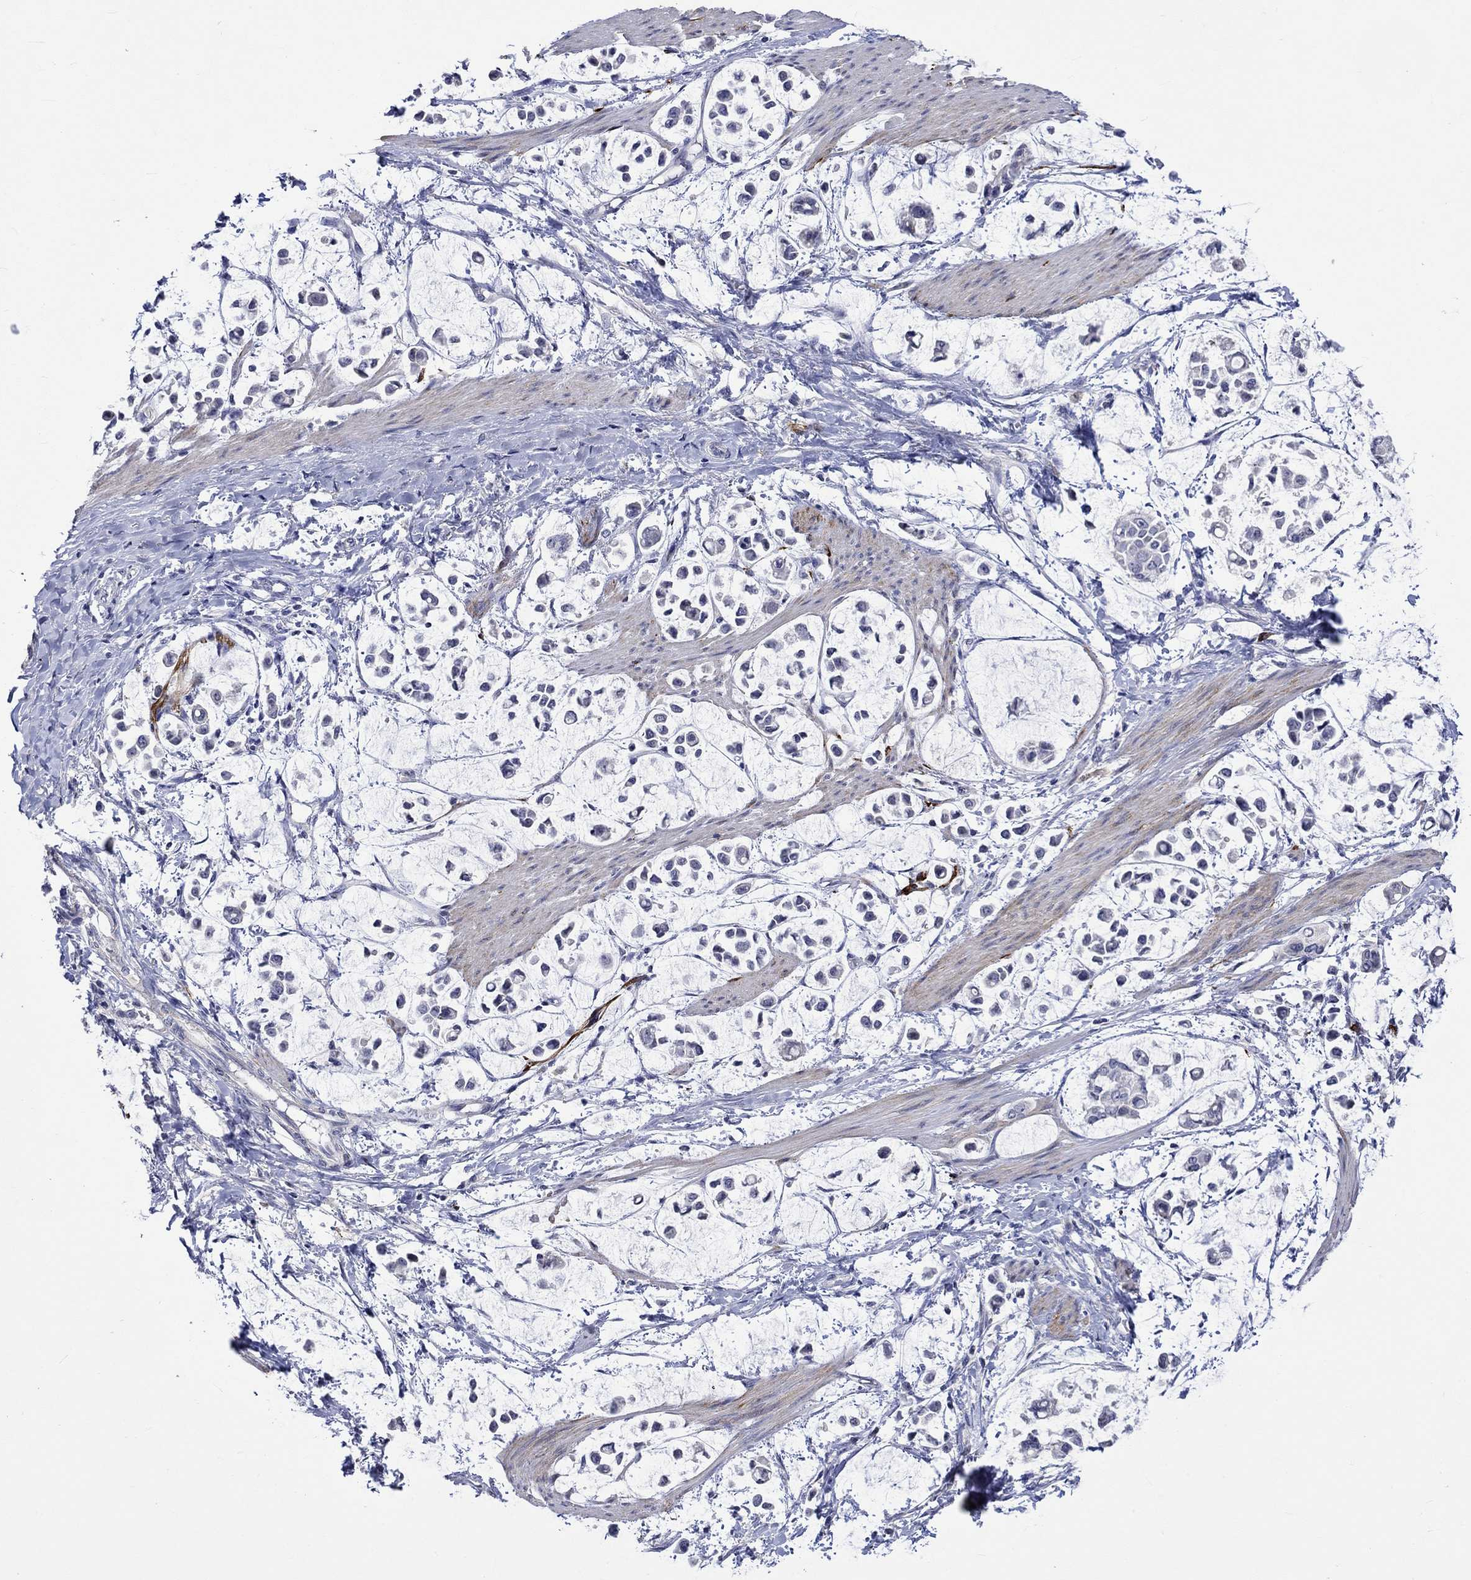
{"staining": {"intensity": "negative", "quantity": "none", "location": "none"}, "tissue": "stomach cancer", "cell_type": "Tumor cells", "image_type": "cancer", "snomed": [{"axis": "morphology", "description": "Adenocarcinoma, NOS"}, {"axis": "topography", "description": "Stomach"}], "caption": "IHC of human stomach cancer (adenocarcinoma) shows no expression in tumor cells.", "gene": "CRYAB", "patient": {"sex": "male", "age": 82}}